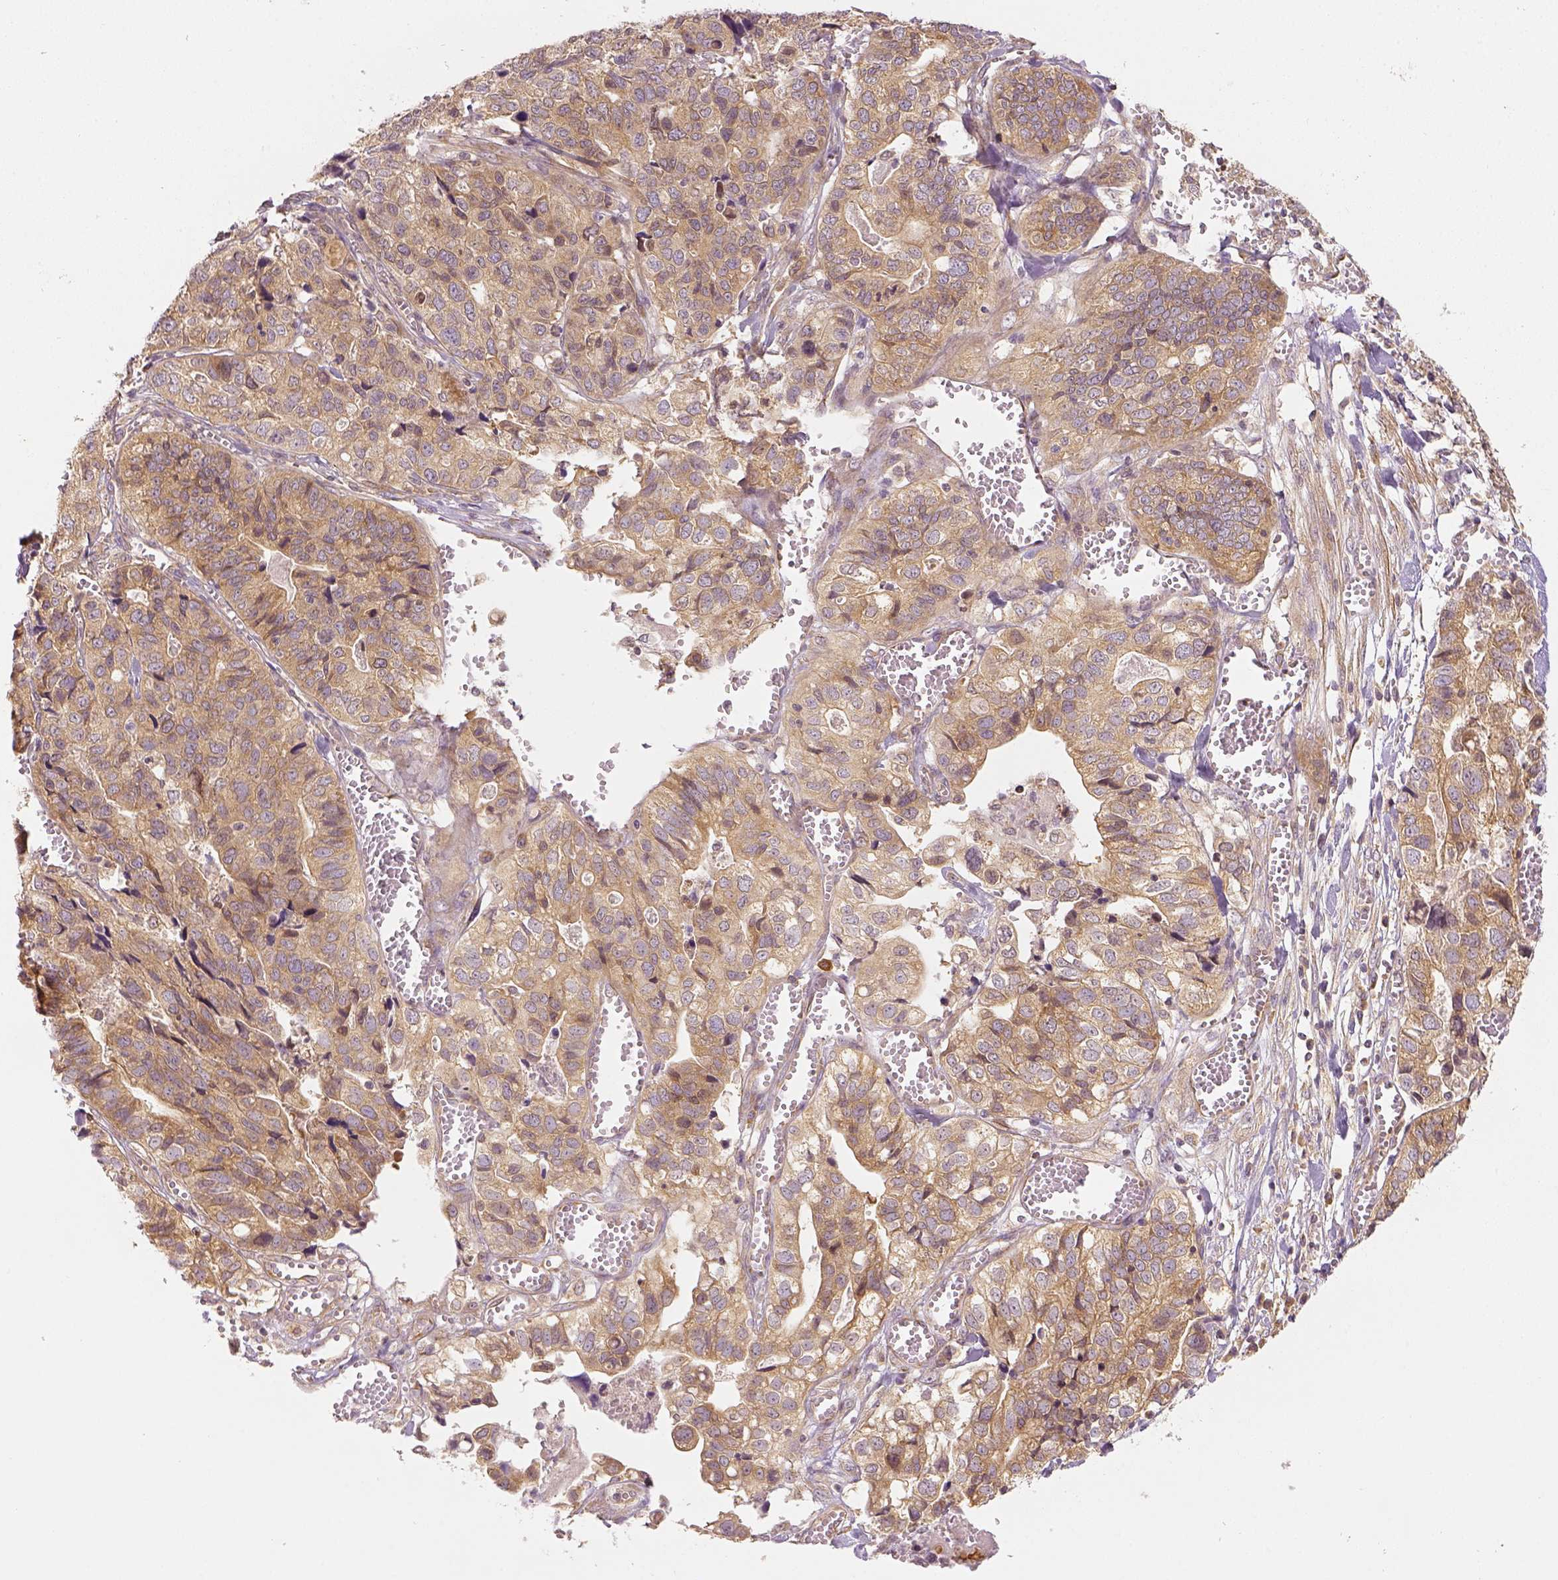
{"staining": {"intensity": "moderate", "quantity": ">75%", "location": "cytoplasmic/membranous"}, "tissue": "stomach cancer", "cell_type": "Tumor cells", "image_type": "cancer", "snomed": [{"axis": "morphology", "description": "Adenocarcinoma, NOS"}, {"axis": "topography", "description": "Stomach, upper"}], "caption": "Stomach cancer stained with DAB (3,3'-diaminobenzidine) immunohistochemistry exhibits medium levels of moderate cytoplasmic/membranous positivity in approximately >75% of tumor cells. The protein is shown in brown color, while the nuclei are stained blue.", "gene": "PAIP1", "patient": {"sex": "female", "age": 67}}